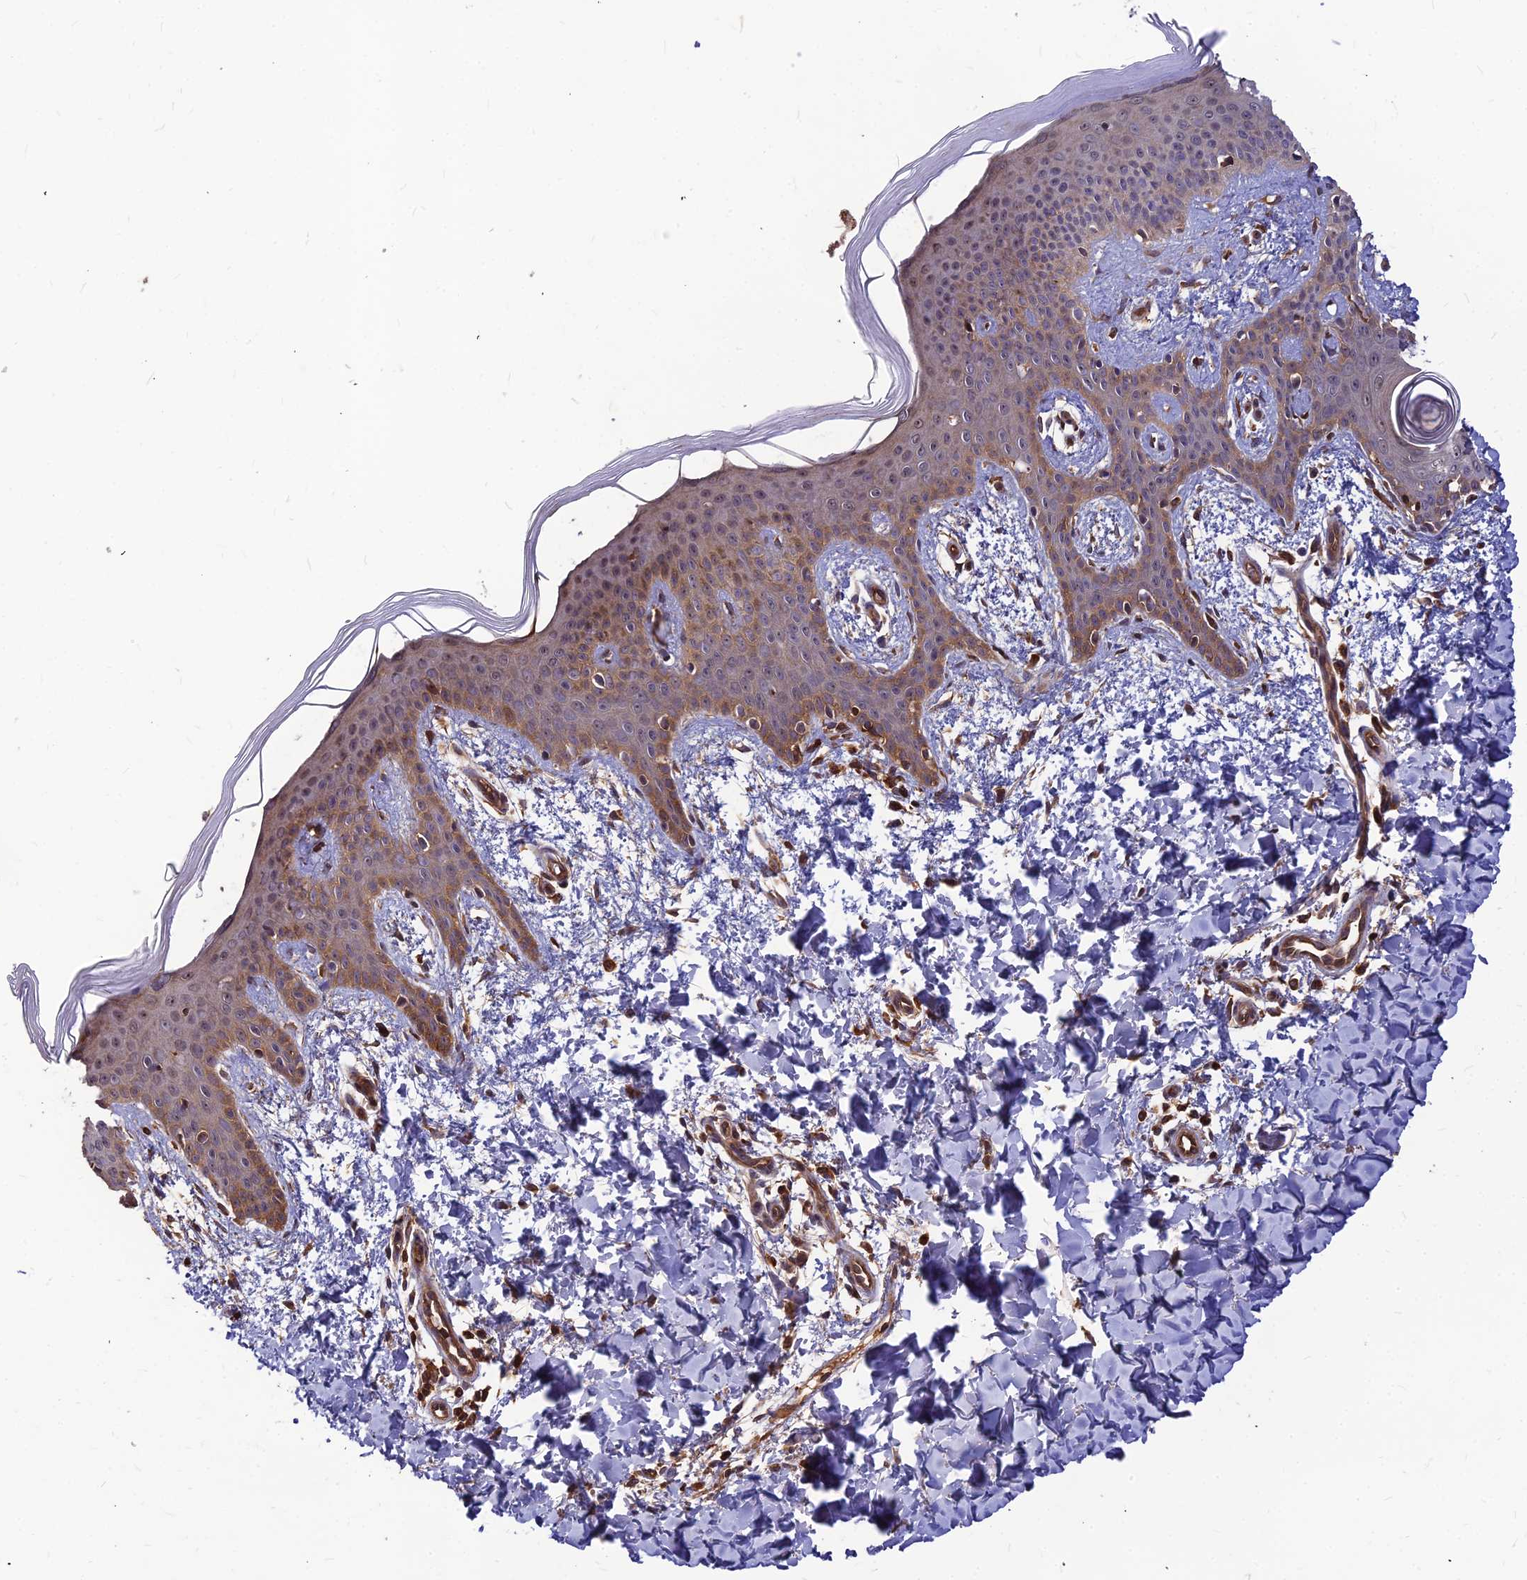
{"staining": {"intensity": "moderate", "quantity": ">75%", "location": "cytoplasmic/membranous,nuclear"}, "tissue": "skin", "cell_type": "Fibroblasts", "image_type": "normal", "snomed": [{"axis": "morphology", "description": "Normal tissue, NOS"}, {"axis": "topography", "description": "Skin"}], "caption": "Fibroblasts reveal medium levels of moderate cytoplasmic/membranous,nuclear positivity in about >75% of cells in unremarkable human skin. (IHC, brightfield microscopy, high magnification).", "gene": "ZNF467", "patient": {"sex": "male", "age": 36}}